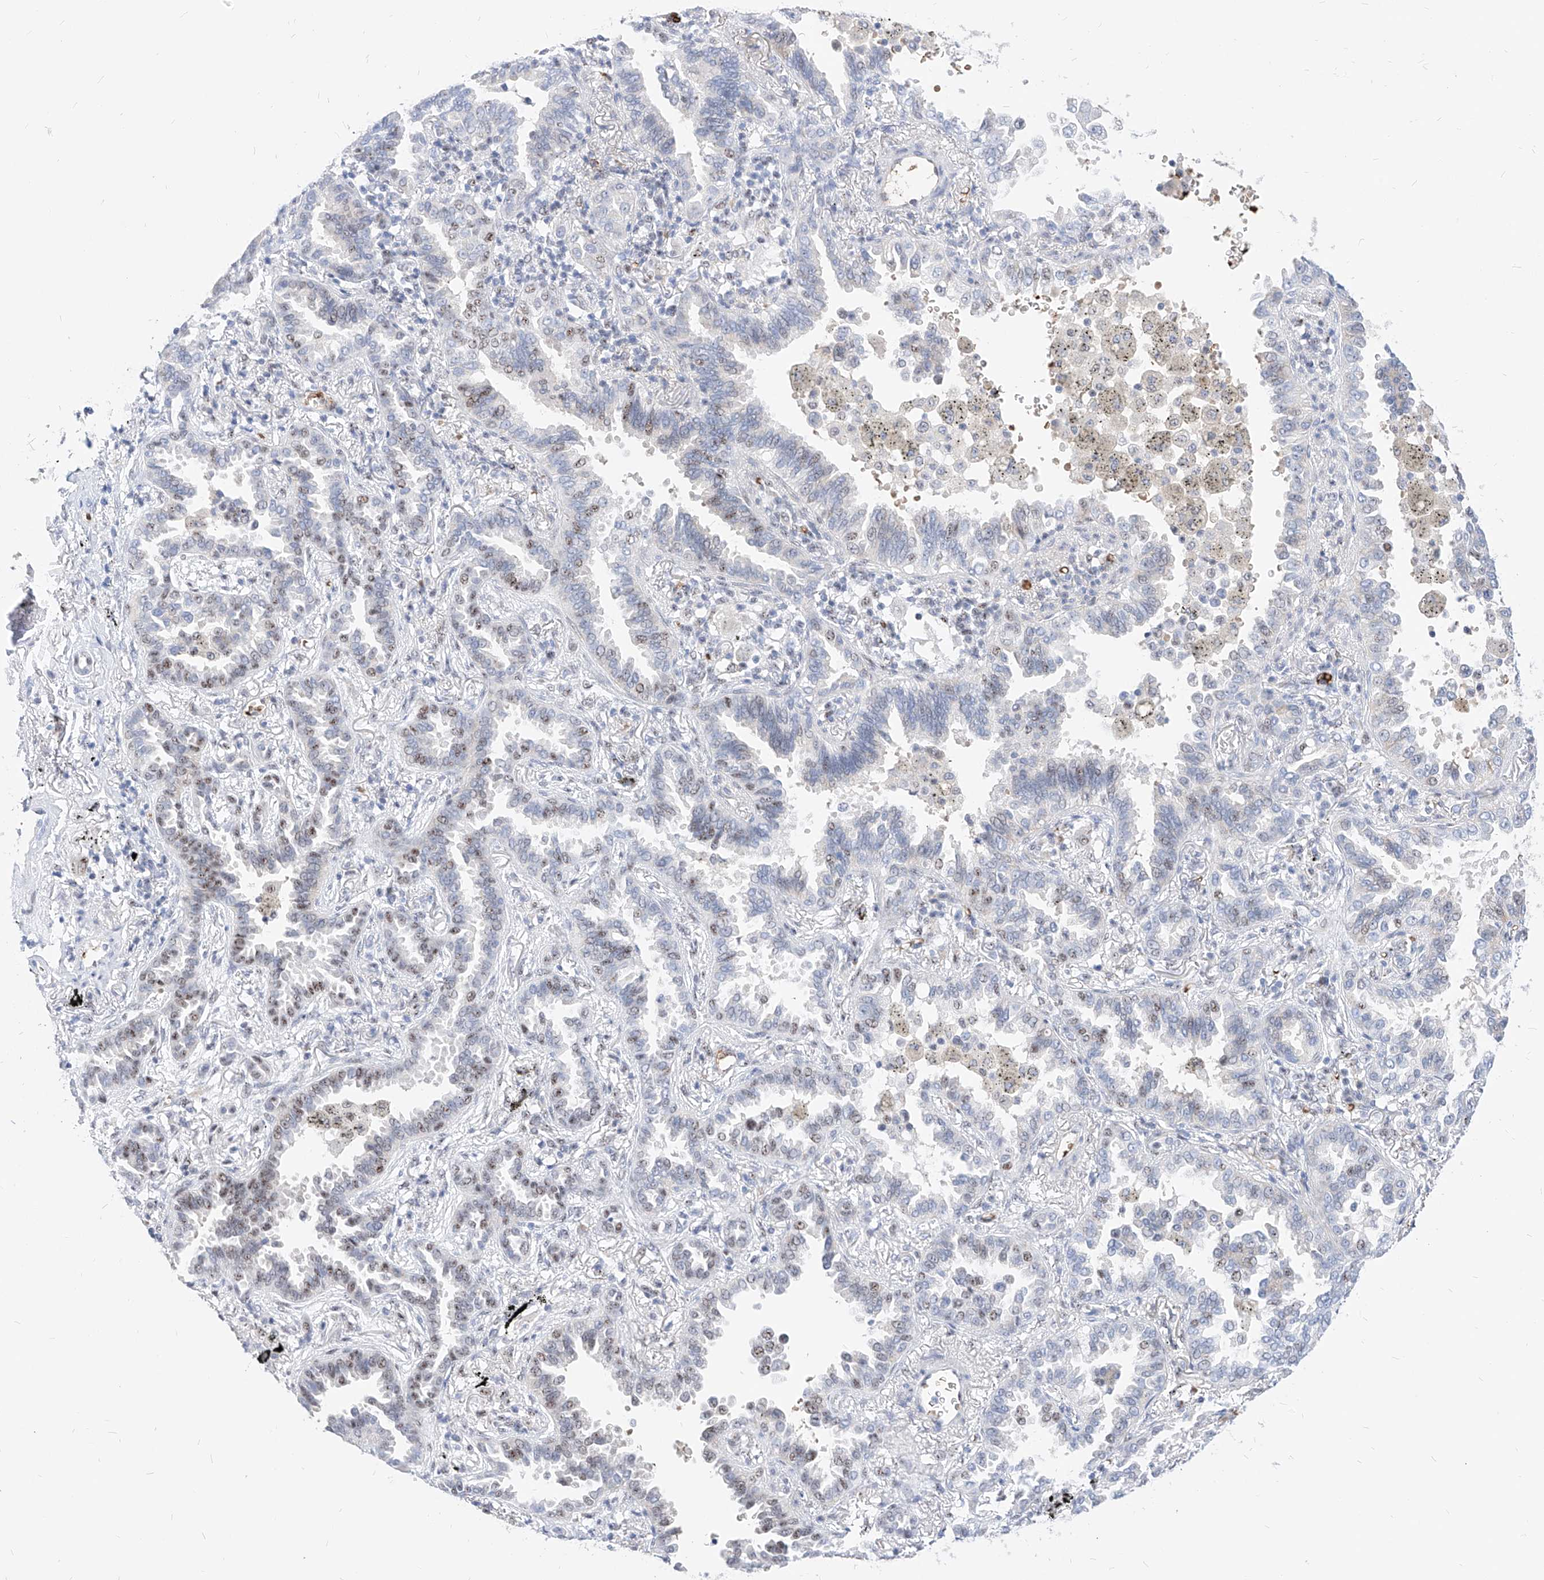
{"staining": {"intensity": "moderate", "quantity": "25%-75%", "location": "cytoplasmic/membranous,nuclear"}, "tissue": "lung cancer", "cell_type": "Tumor cells", "image_type": "cancer", "snomed": [{"axis": "morphology", "description": "Normal tissue, NOS"}, {"axis": "morphology", "description": "Adenocarcinoma, NOS"}, {"axis": "topography", "description": "Lung"}], "caption": "IHC of lung adenocarcinoma reveals medium levels of moderate cytoplasmic/membranous and nuclear staining in approximately 25%-75% of tumor cells. The protein is shown in brown color, while the nuclei are stained blue.", "gene": "ZFP42", "patient": {"sex": "male", "age": 59}}